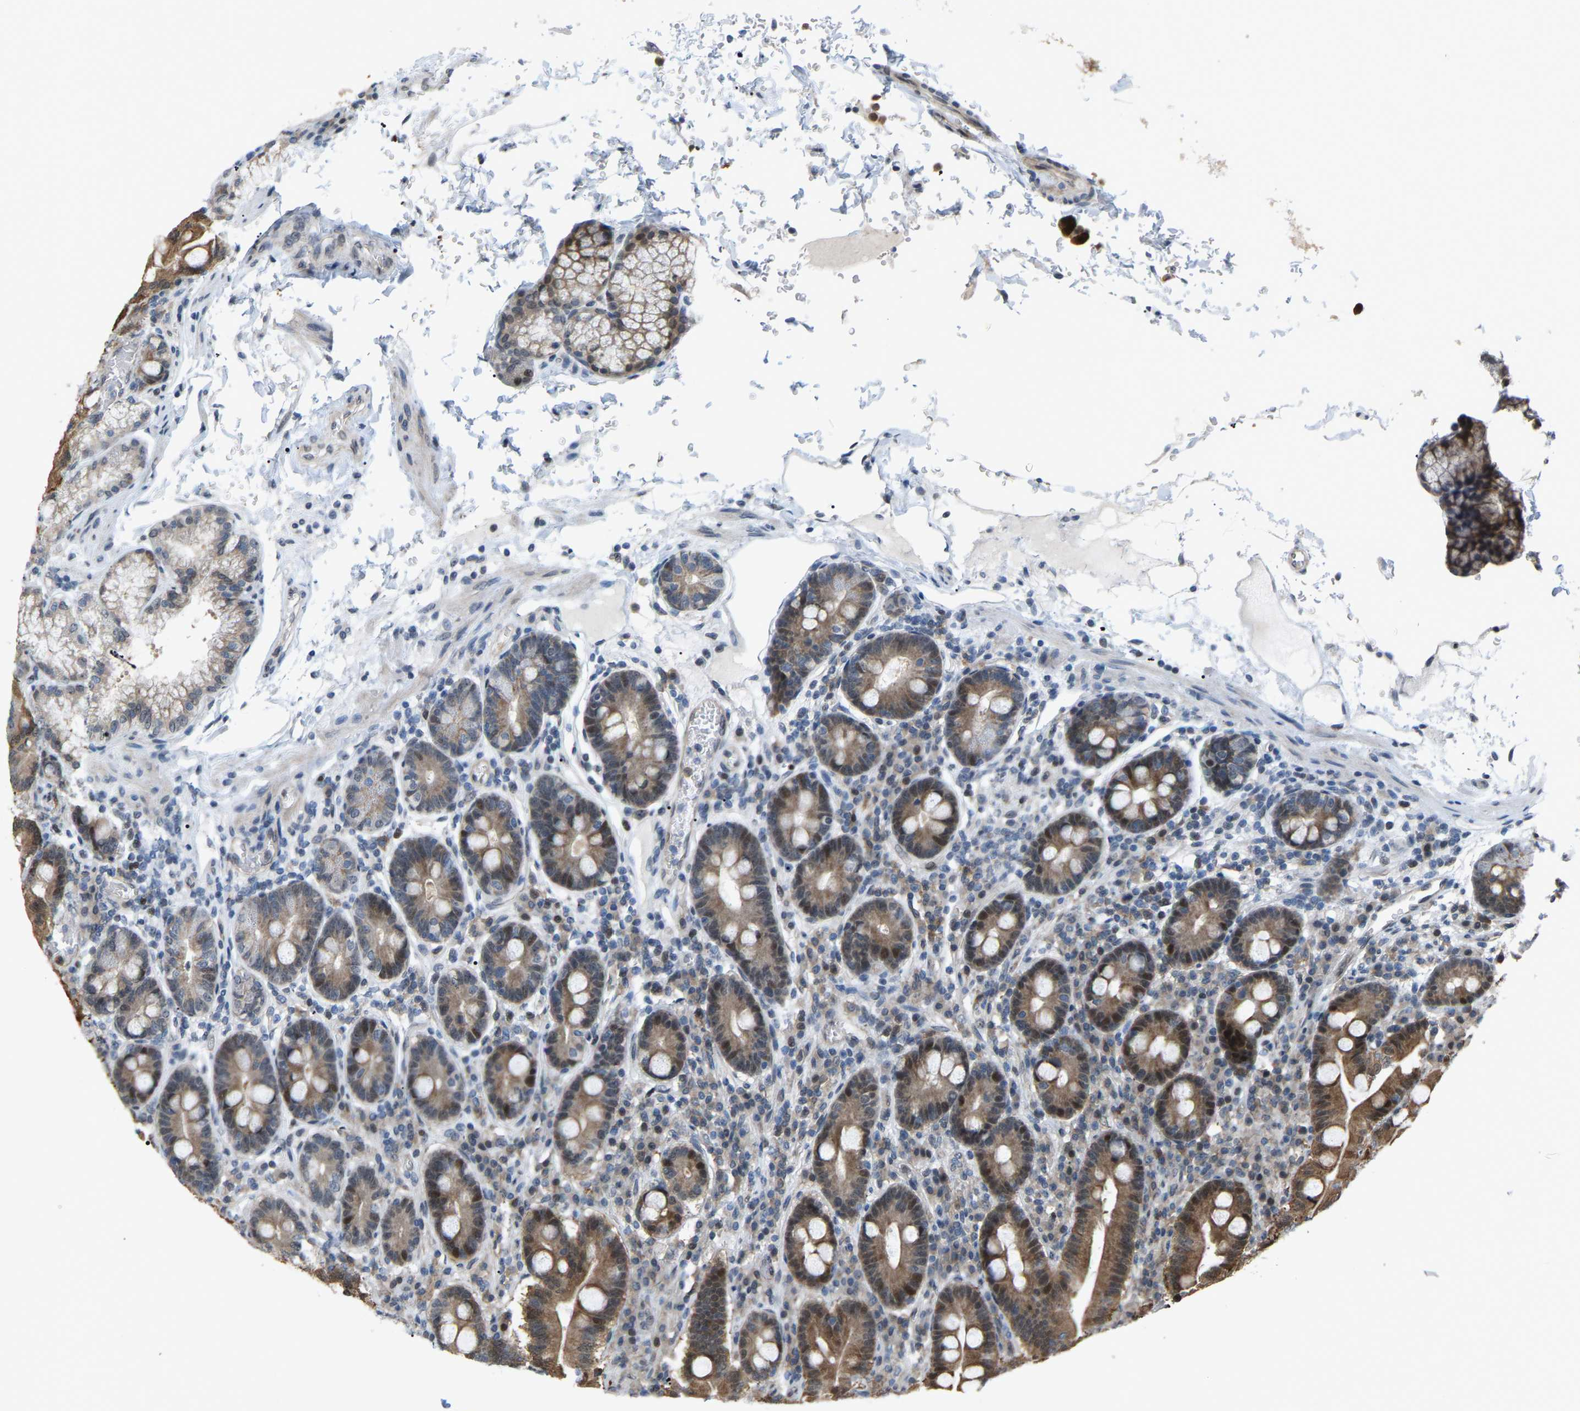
{"staining": {"intensity": "moderate", "quantity": ">75%", "location": "cytoplasmic/membranous,nuclear"}, "tissue": "duodenum", "cell_type": "Glandular cells", "image_type": "normal", "snomed": [{"axis": "morphology", "description": "Normal tissue, NOS"}, {"axis": "topography", "description": "Duodenum"}], "caption": "IHC (DAB) staining of unremarkable human duodenum reveals moderate cytoplasmic/membranous,nuclear protein staining in approximately >75% of glandular cells.", "gene": "CROT", "patient": {"sex": "male", "age": 50}}